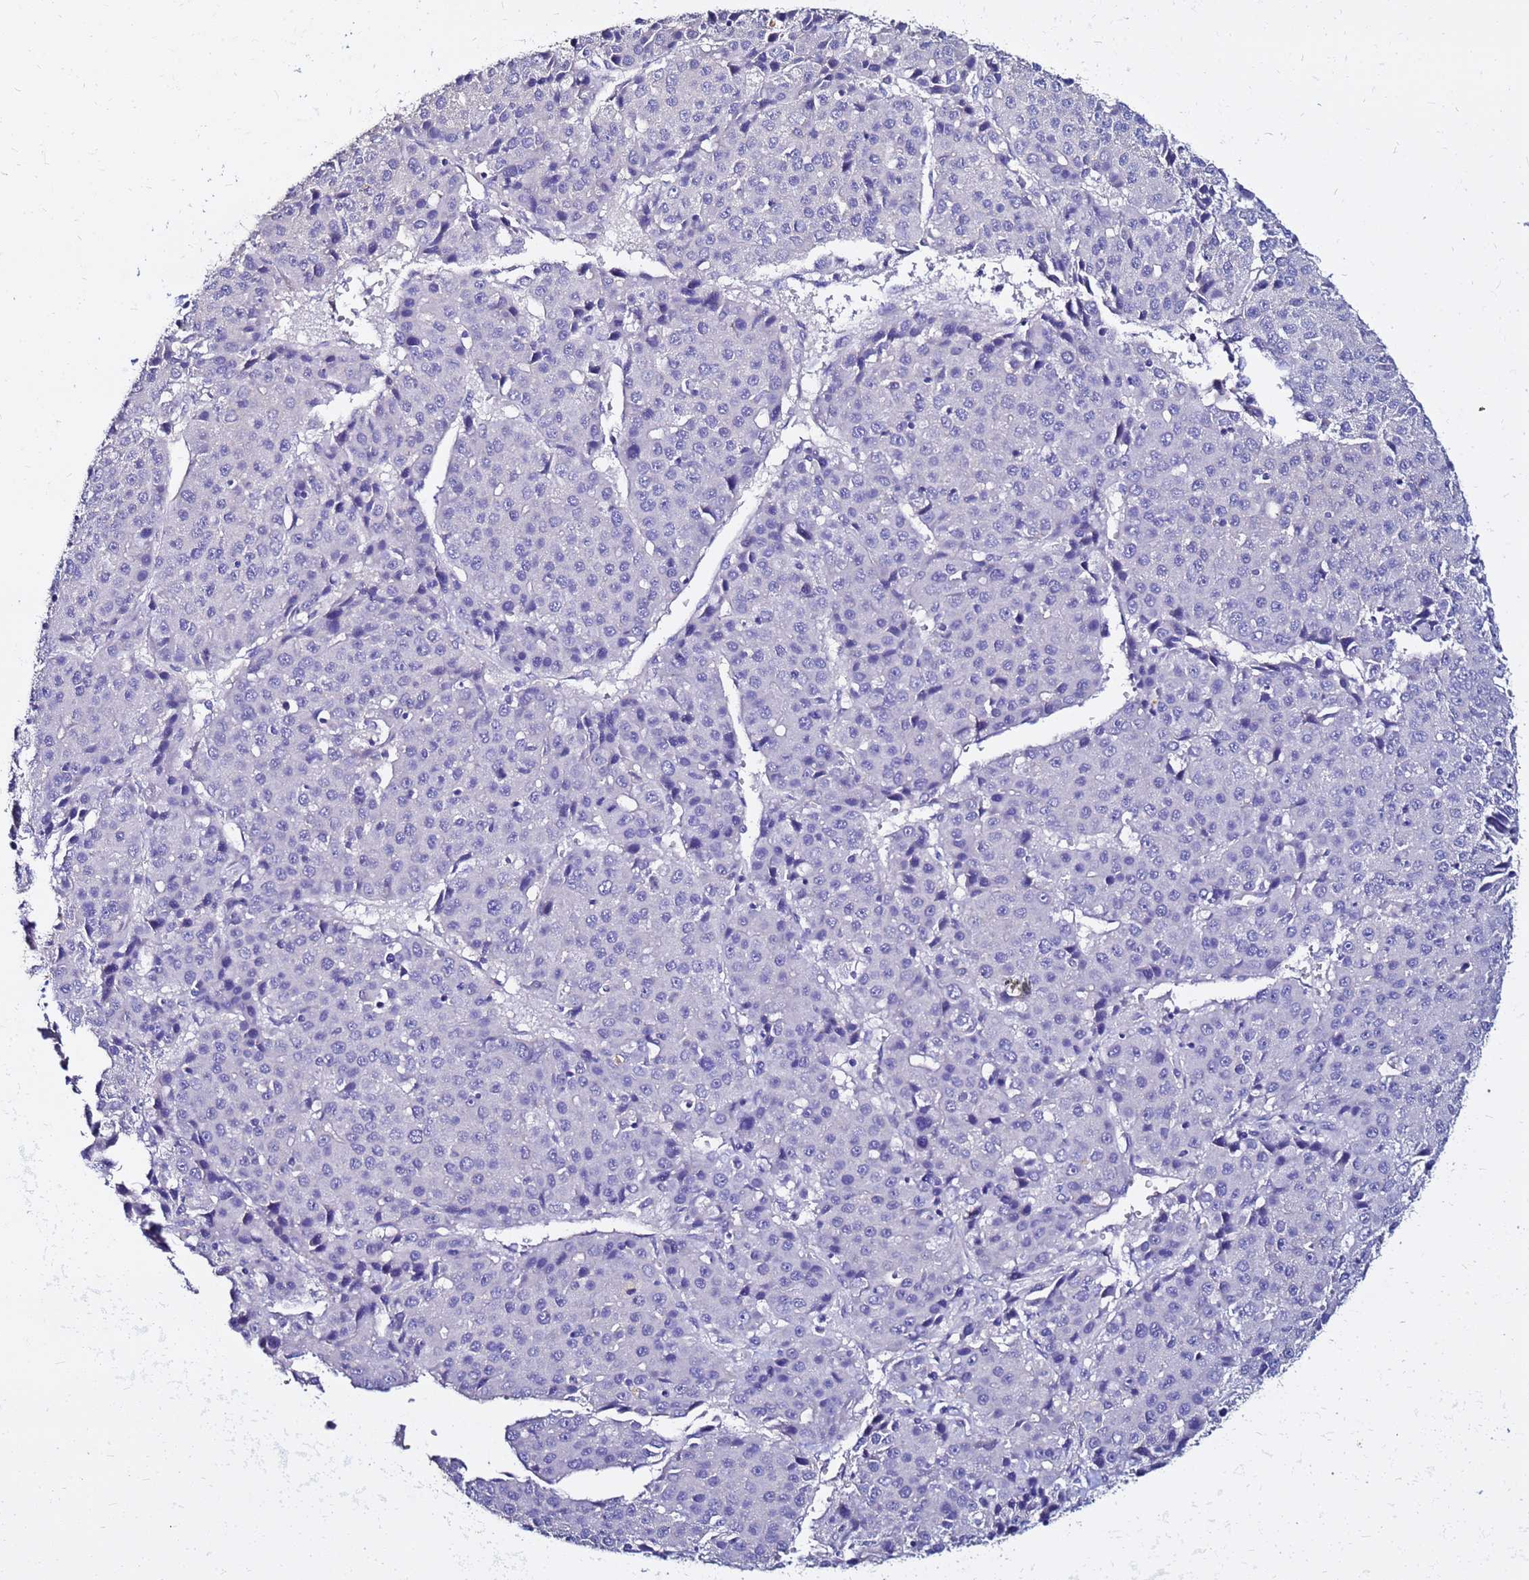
{"staining": {"intensity": "negative", "quantity": "none", "location": "none"}, "tissue": "liver cancer", "cell_type": "Tumor cells", "image_type": "cancer", "snomed": [{"axis": "morphology", "description": "Carcinoma, Hepatocellular, NOS"}, {"axis": "topography", "description": "Liver"}], "caption": "Liver cancer stained for a protein using immunohistochemistry reveals no expression tumor cells.", "gene": "FAM183A", "patient": {"sex": "male", "age": 55}}